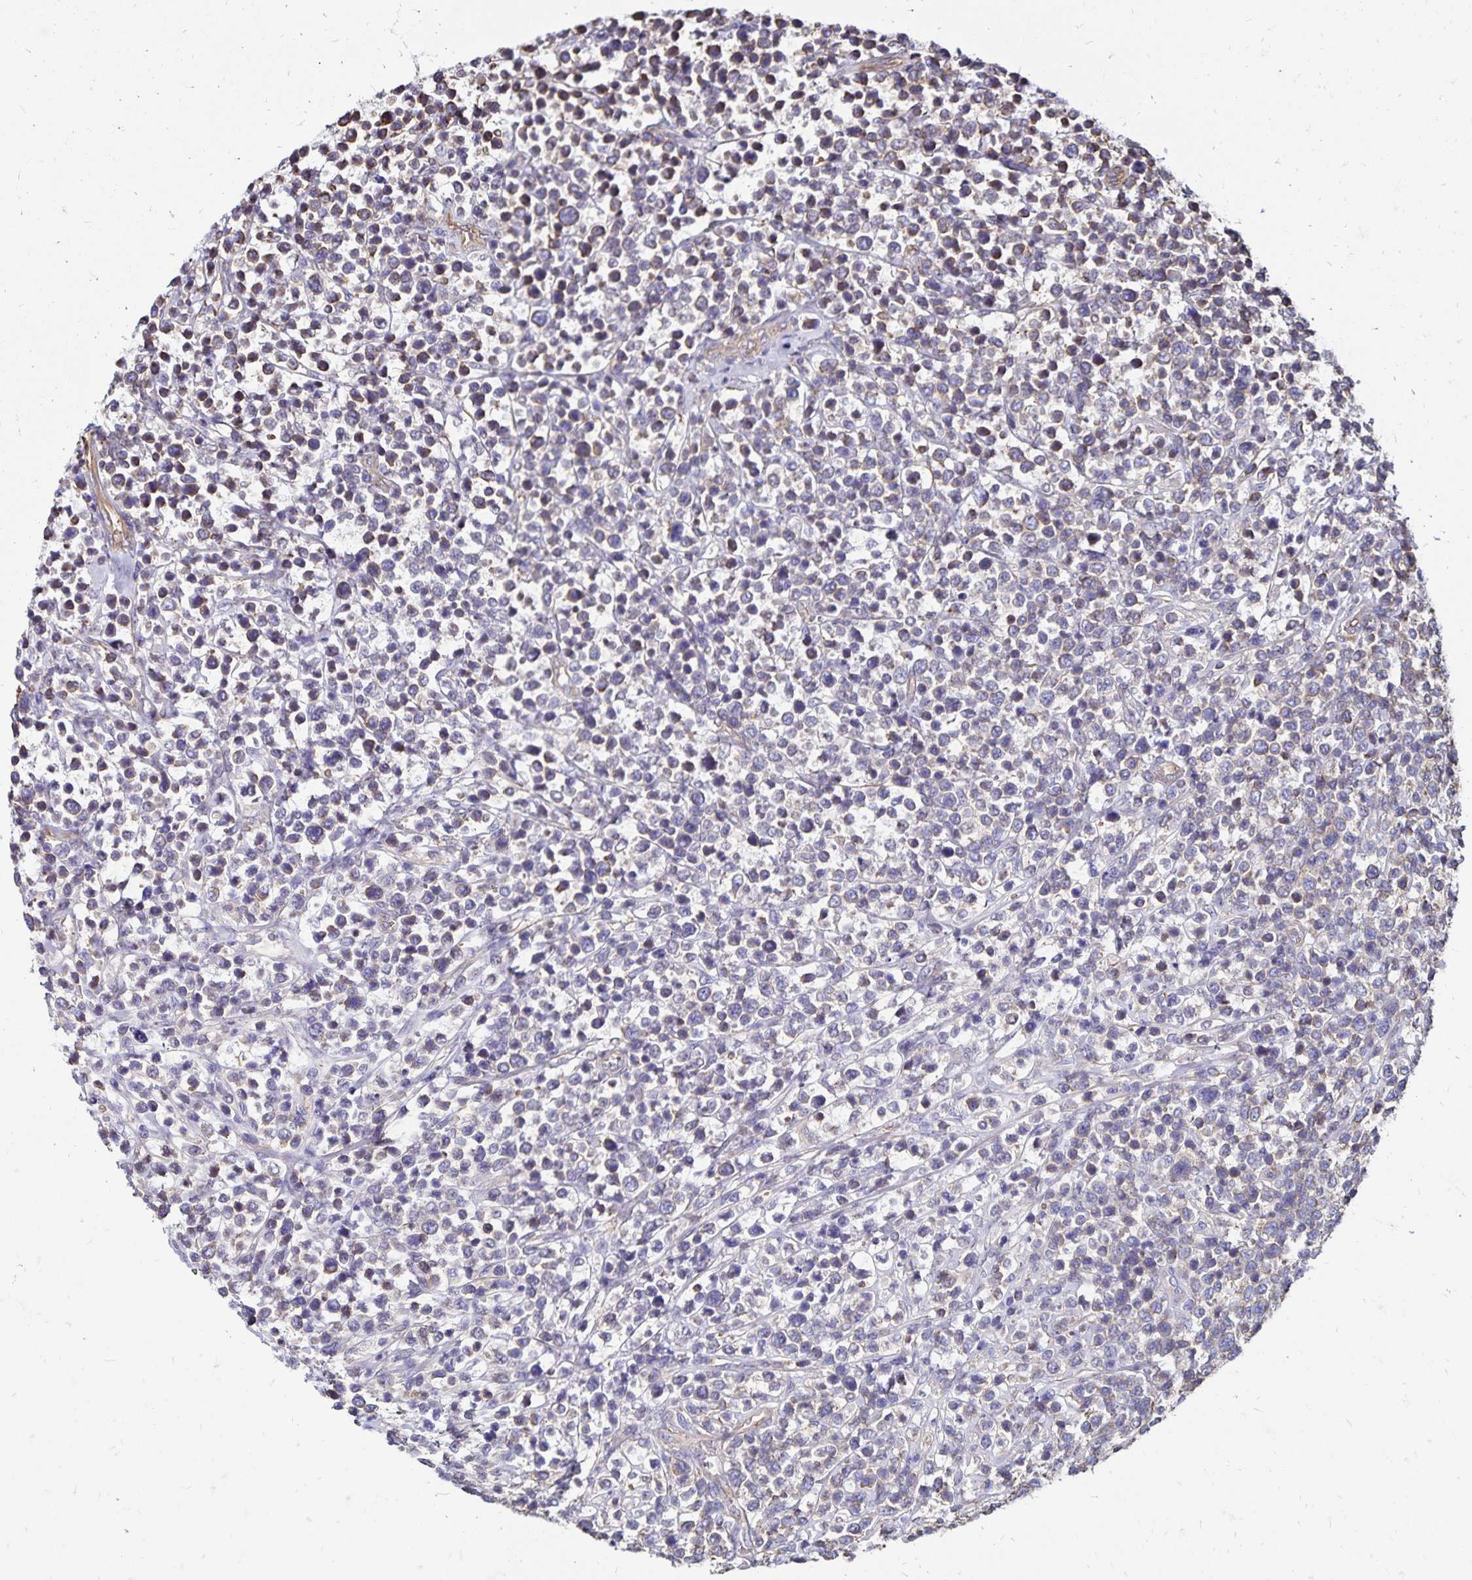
{"staining": {"intensity": "negative", "quantity": "none", "location": "none"}, "tissue": "lymphoma", "cell_type": "Tumor cells", "image_type": "cancer", "snomed": [{"axis": "morphology", "description": "Malignant lymphoma, non-Hodgkin's type, High grade"}, {"axis": "topography", "description": "Soft tissue"}], "caption": "Immunohistochemistry (IHC) image of neoplastic tissue: human malignant lymphoma, non-Hodgkin's type (high-grade) stained with DAB reveals no significant protein positivity in tumor cells.", "gene": "RPRML", "patient": {"sex": "female", "age": 56}}